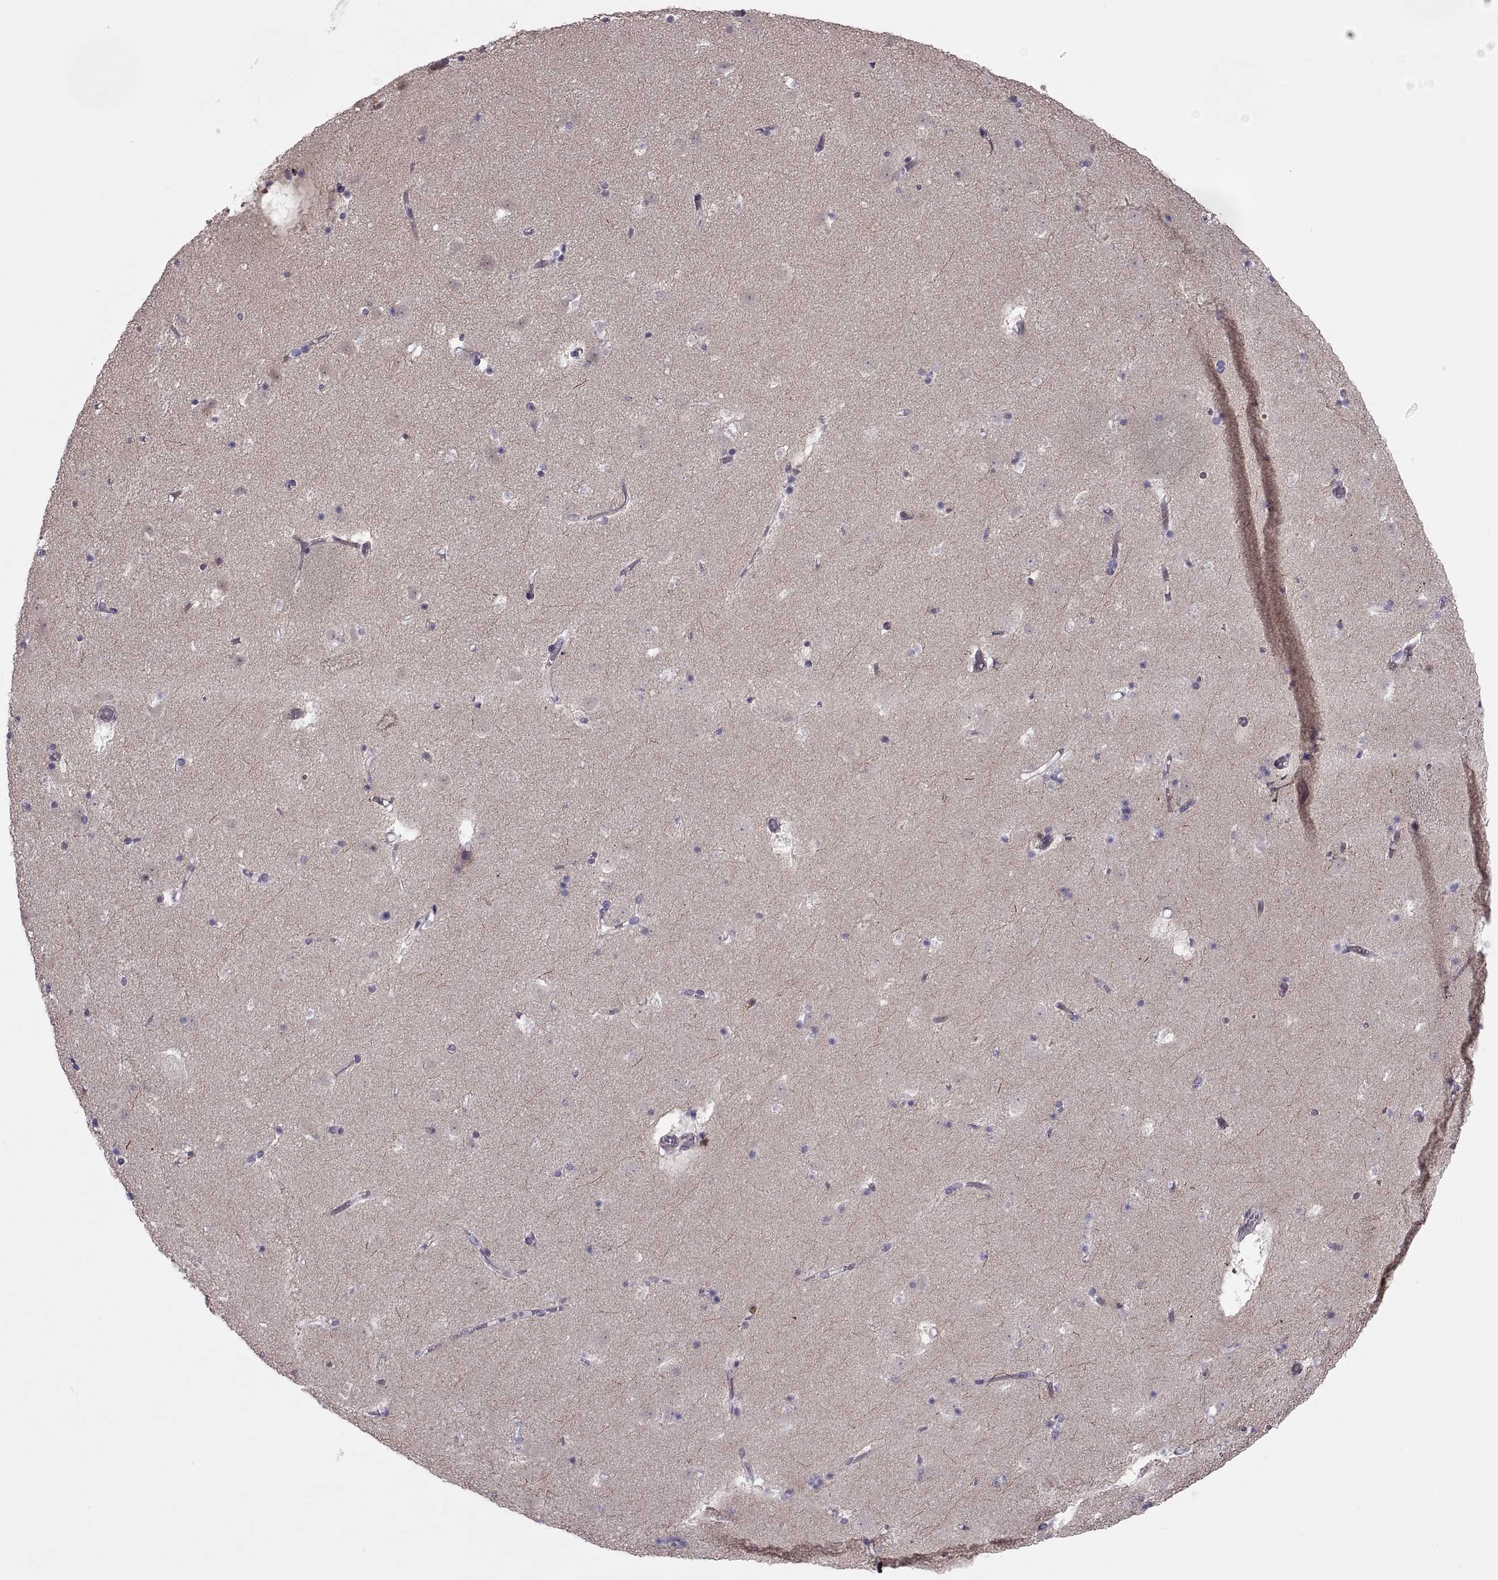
{"staining": {"intensity": "negative", "quantity": "none", "location": "none"}, "tissue": "caudate", "cell_type": "Glial cells", "image_type": "normal", "snomed": [{"axis": "morphology", "description": "Normal tissue, NOS"}, {"axis": "topography", "description": "Lateral ventricle wall"}], "caption": "DAB immunohistochemical staining of normal human caudate reveals no significant positivity in glial cells. (DAB (3,3'-diaminobenzidine) immunohistochemistry (IHC) with hematoxylin counter stain).", "gene": "RIPK4", "patient": {"sex": "female", "age": 42}}